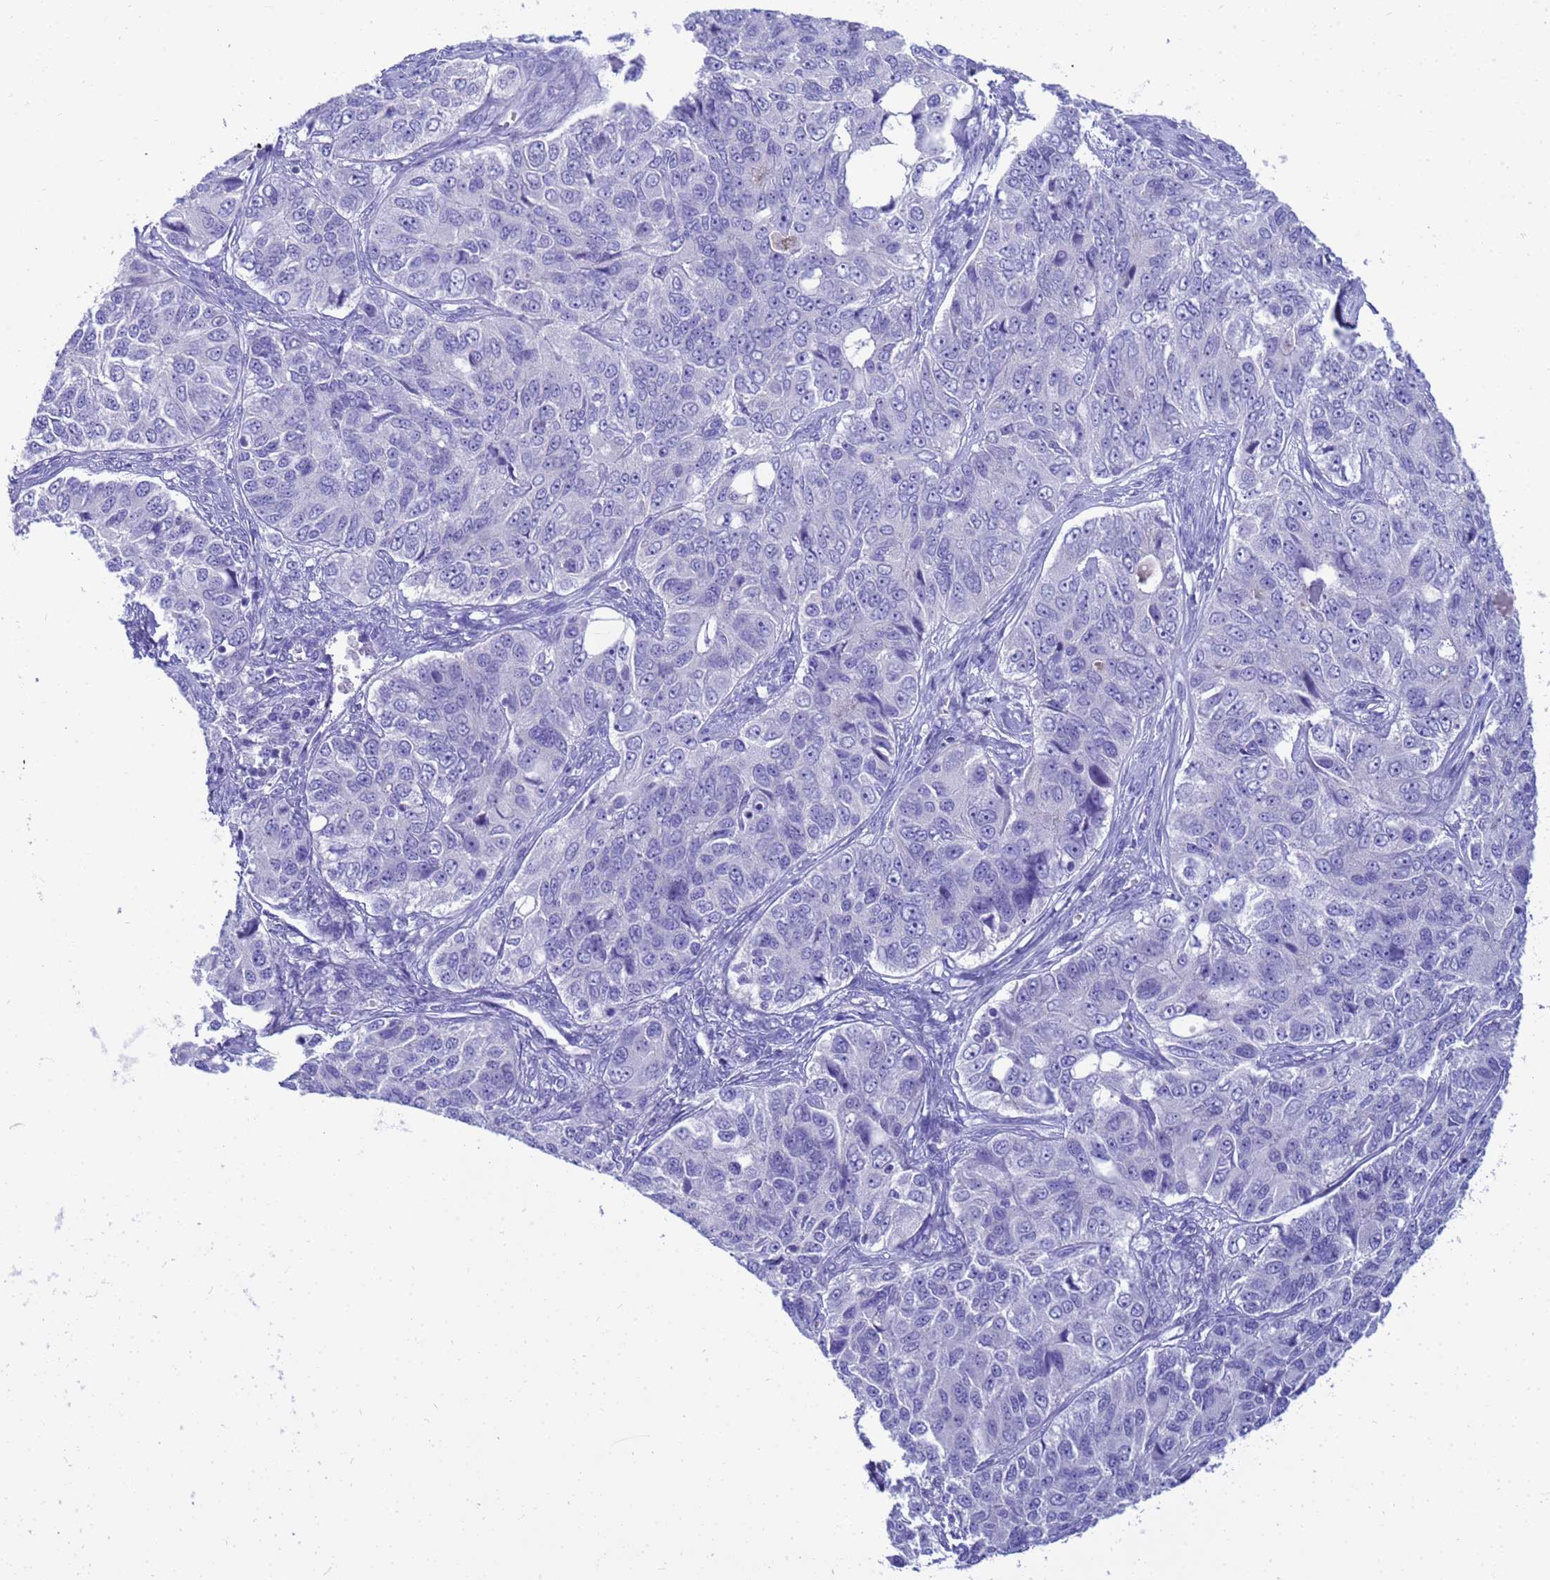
{"staining": {"intensity": "negative", "quantity": "none", "location": "none"}, "tissue": "ovarian cancer", "cell_type": "Tumor cells", "image_type": "cancer", "snomed": [{"axis": "morphology", "description": "Carcinoma, endometroid"}, {"axis": "topography", "description": "Ovary"}], "caption": "Immunohistochemical staining of human endometroid carcinoma (ovarian) shows no significant expression in tumor cells.", "gene": "SYCN", "patient": {"sex": "female", "age": 51}}